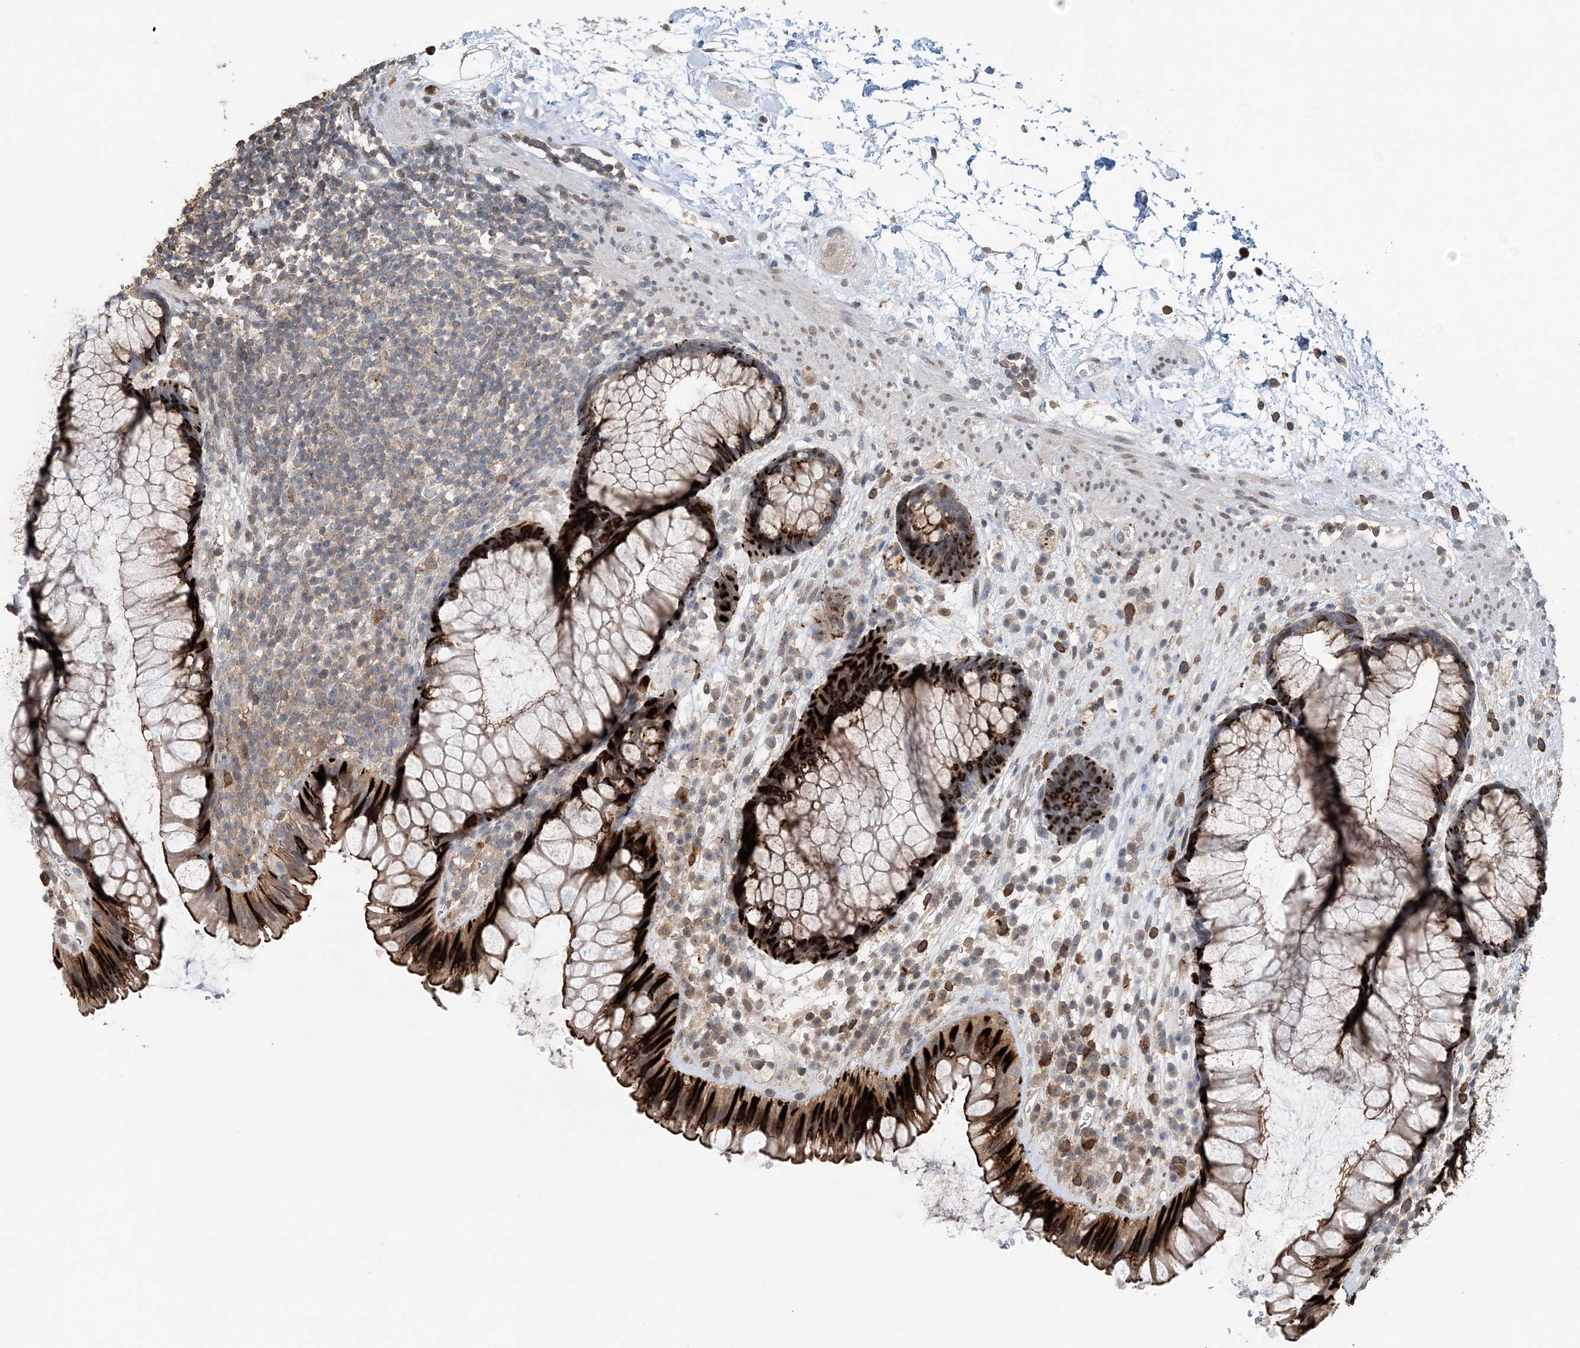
{"staining": {"intensity": "strong", "quantity": "25%-75%", "location": "cytoplasmic/membranous"}, "tissue": "rectum", "cell_type": "Glandular cells", "image_type": "normal", "snomed": [{"axis": "morphology", "description": "Normal tissue, NOS"}, {"axis": "topography", "description": "Rectum"}], "caption": "Rectum stained with DAB immunohistochemistry shows high levels of strong cytoplasmic/membranous expression in about 25%-75% of glandular cells.", "gene": "FAM110A", "patient": {"sex": "male", "age": 51}}